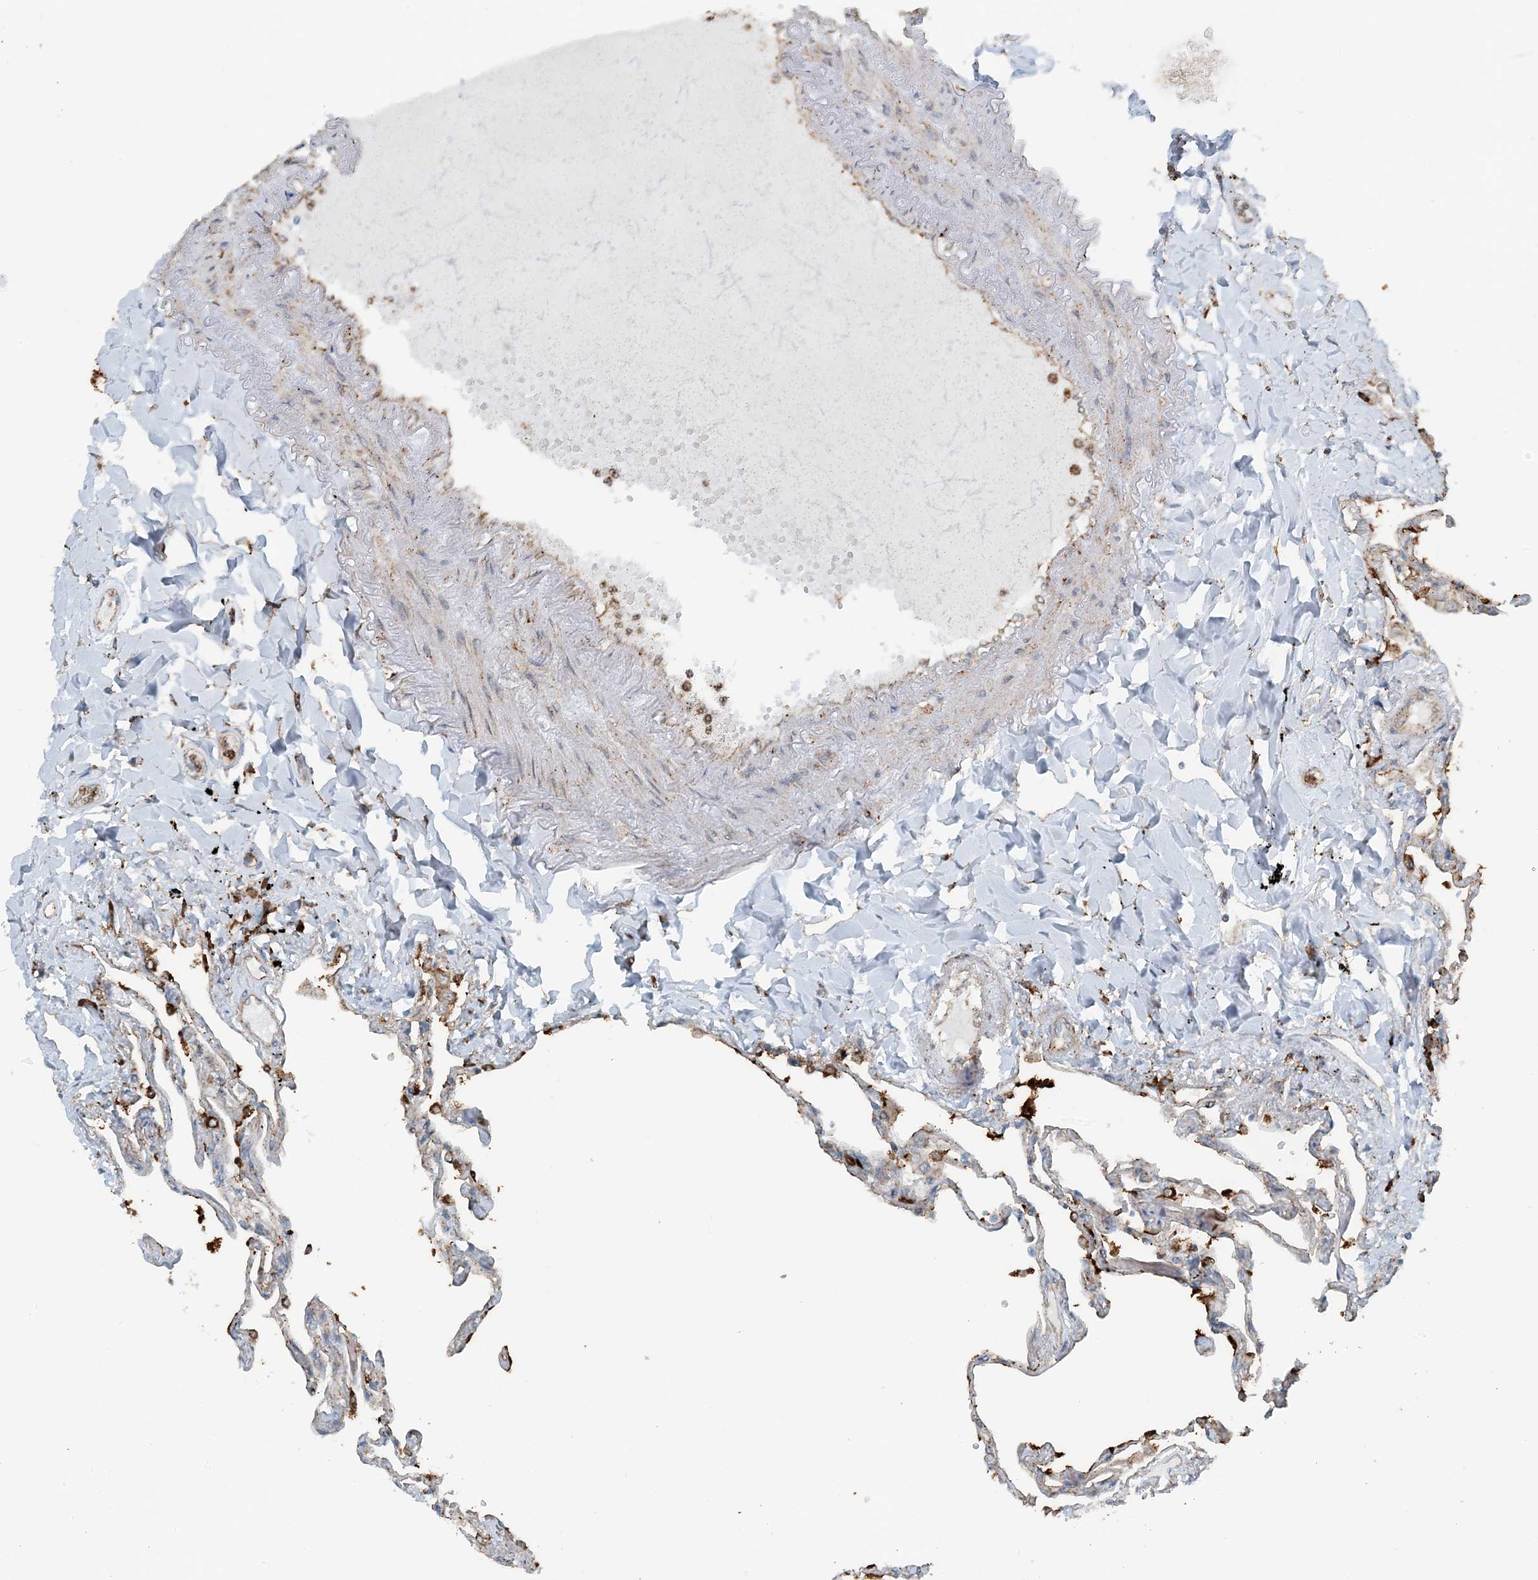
{"staining": {"intensity": "strong", "quantity": "25%-75%", "location": "cytoplasmic/membranous"}, "tissue": "lung", "cell_type": "Alveolar cells", "image_type": "normal", "snomed": [{"axis": "morphology", "description": "Normal tissue, NOS"}, {"axis": "topography", "description": "Lung"}], "caption": "Immunohistochemical staining of benign human lung exhibits strong cytoplasmic/membranous protein expression in about 25%-75% of alveolar cells. (DAB = brown stain, brightfield microscopy at high magnification).", "gene": "CERKL", "patient": {"sex": "female", "age": 67}}